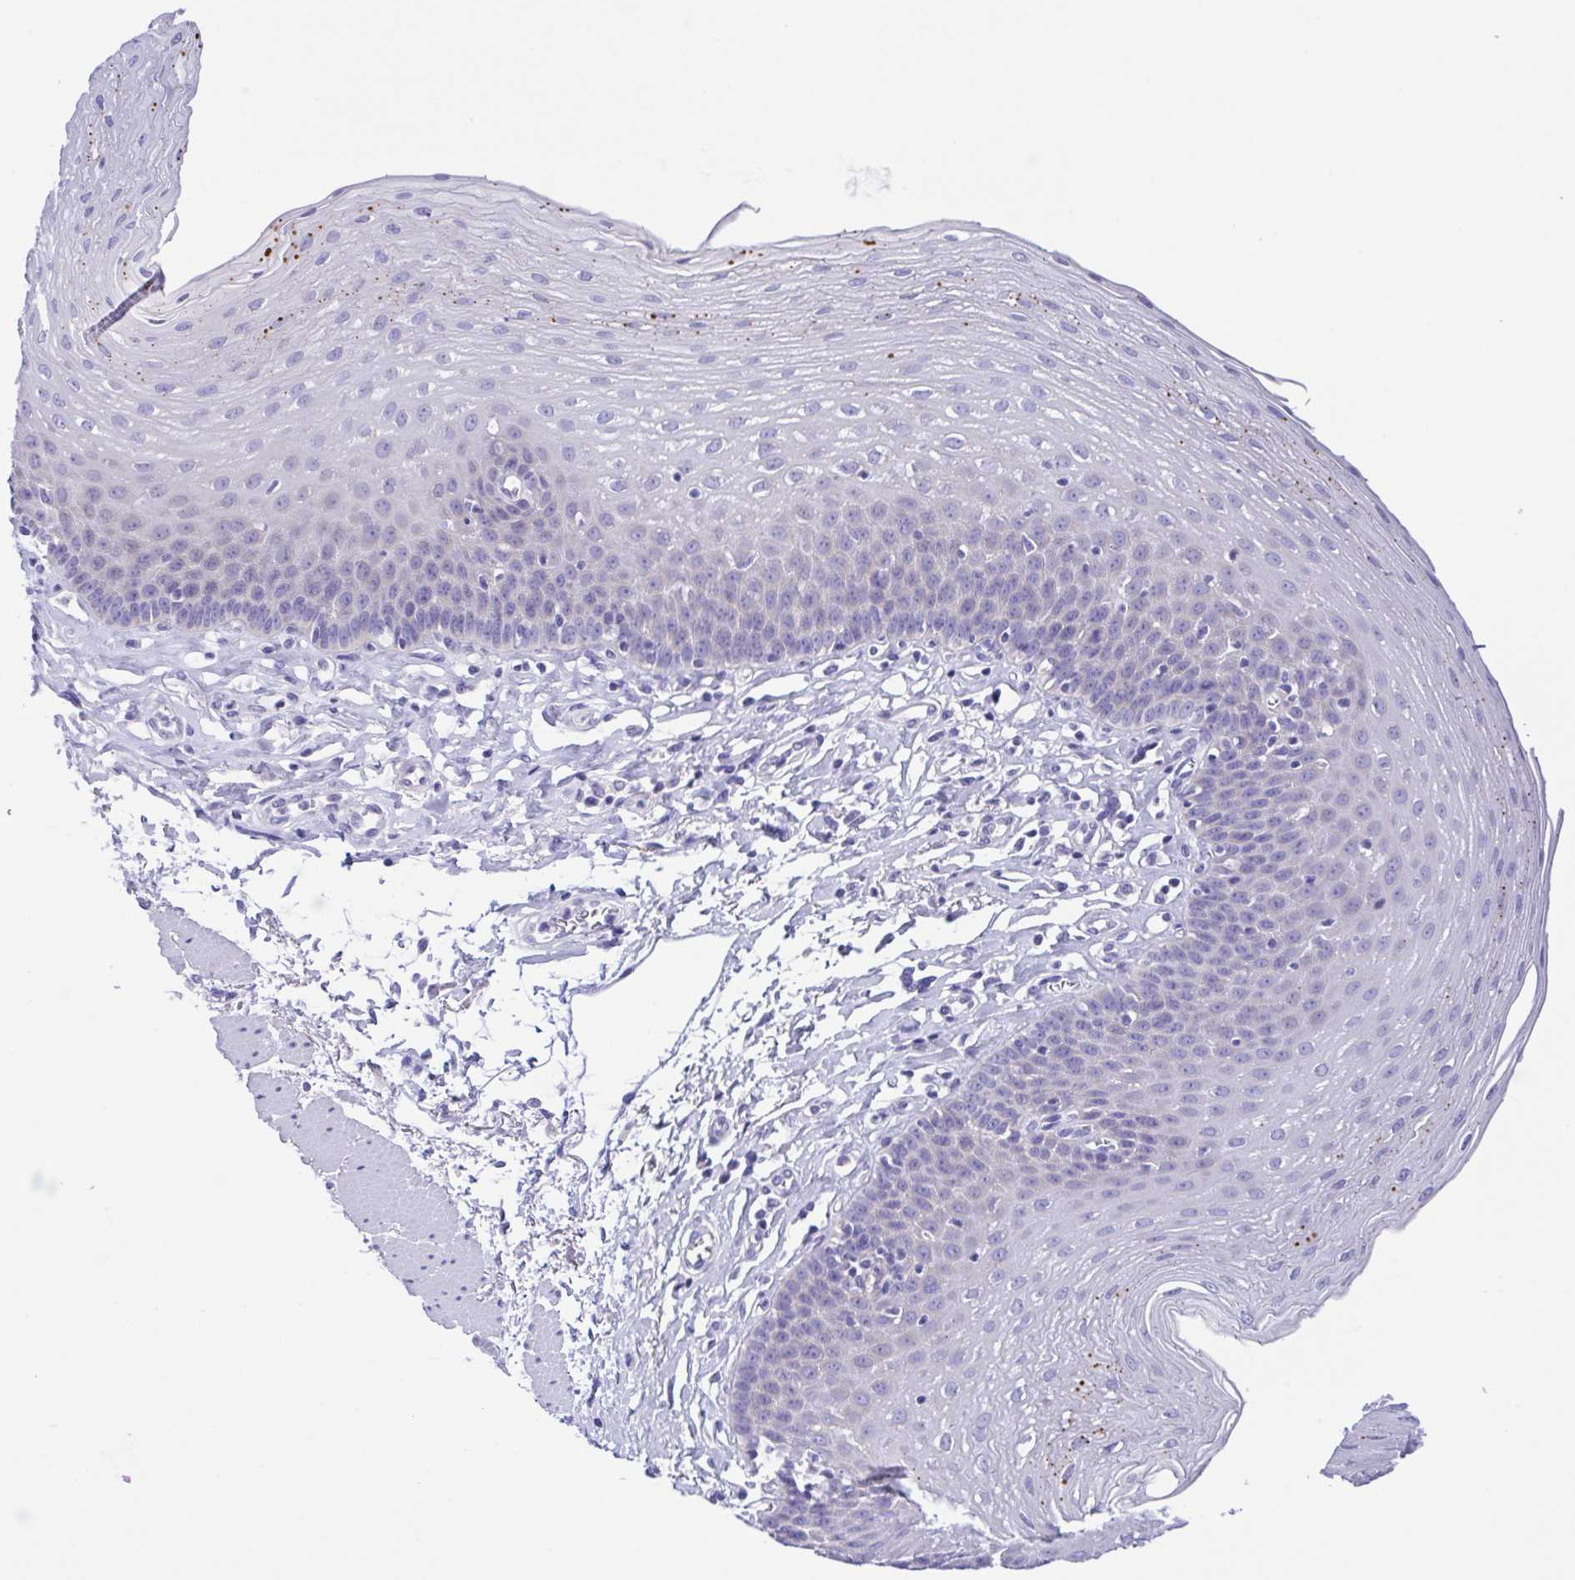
{"staining": {"intensity": "negative", "quantity": "none", "location": "none"}, "tissue": "esophagus", "cell_type": "Squamous epithelial cells", "image_type": "normal", "snomed": [{"axis": "morphology", "description": "Normal tissue, NOS"}, {"axis": "topography", "description": "Esophagus"}], "caption": "The photomicrograph displays no significant expression in squamous epithelial cells of esophagus. The staining was performed using DAB (3,3'-diaminobenzidine) to visualize the protein expression in brown, while the nuclei were stained in blue with hematoxylin (Magnification: 20x).", "gene": "CD72", "patient": {"sex": "female", "age": 81}}